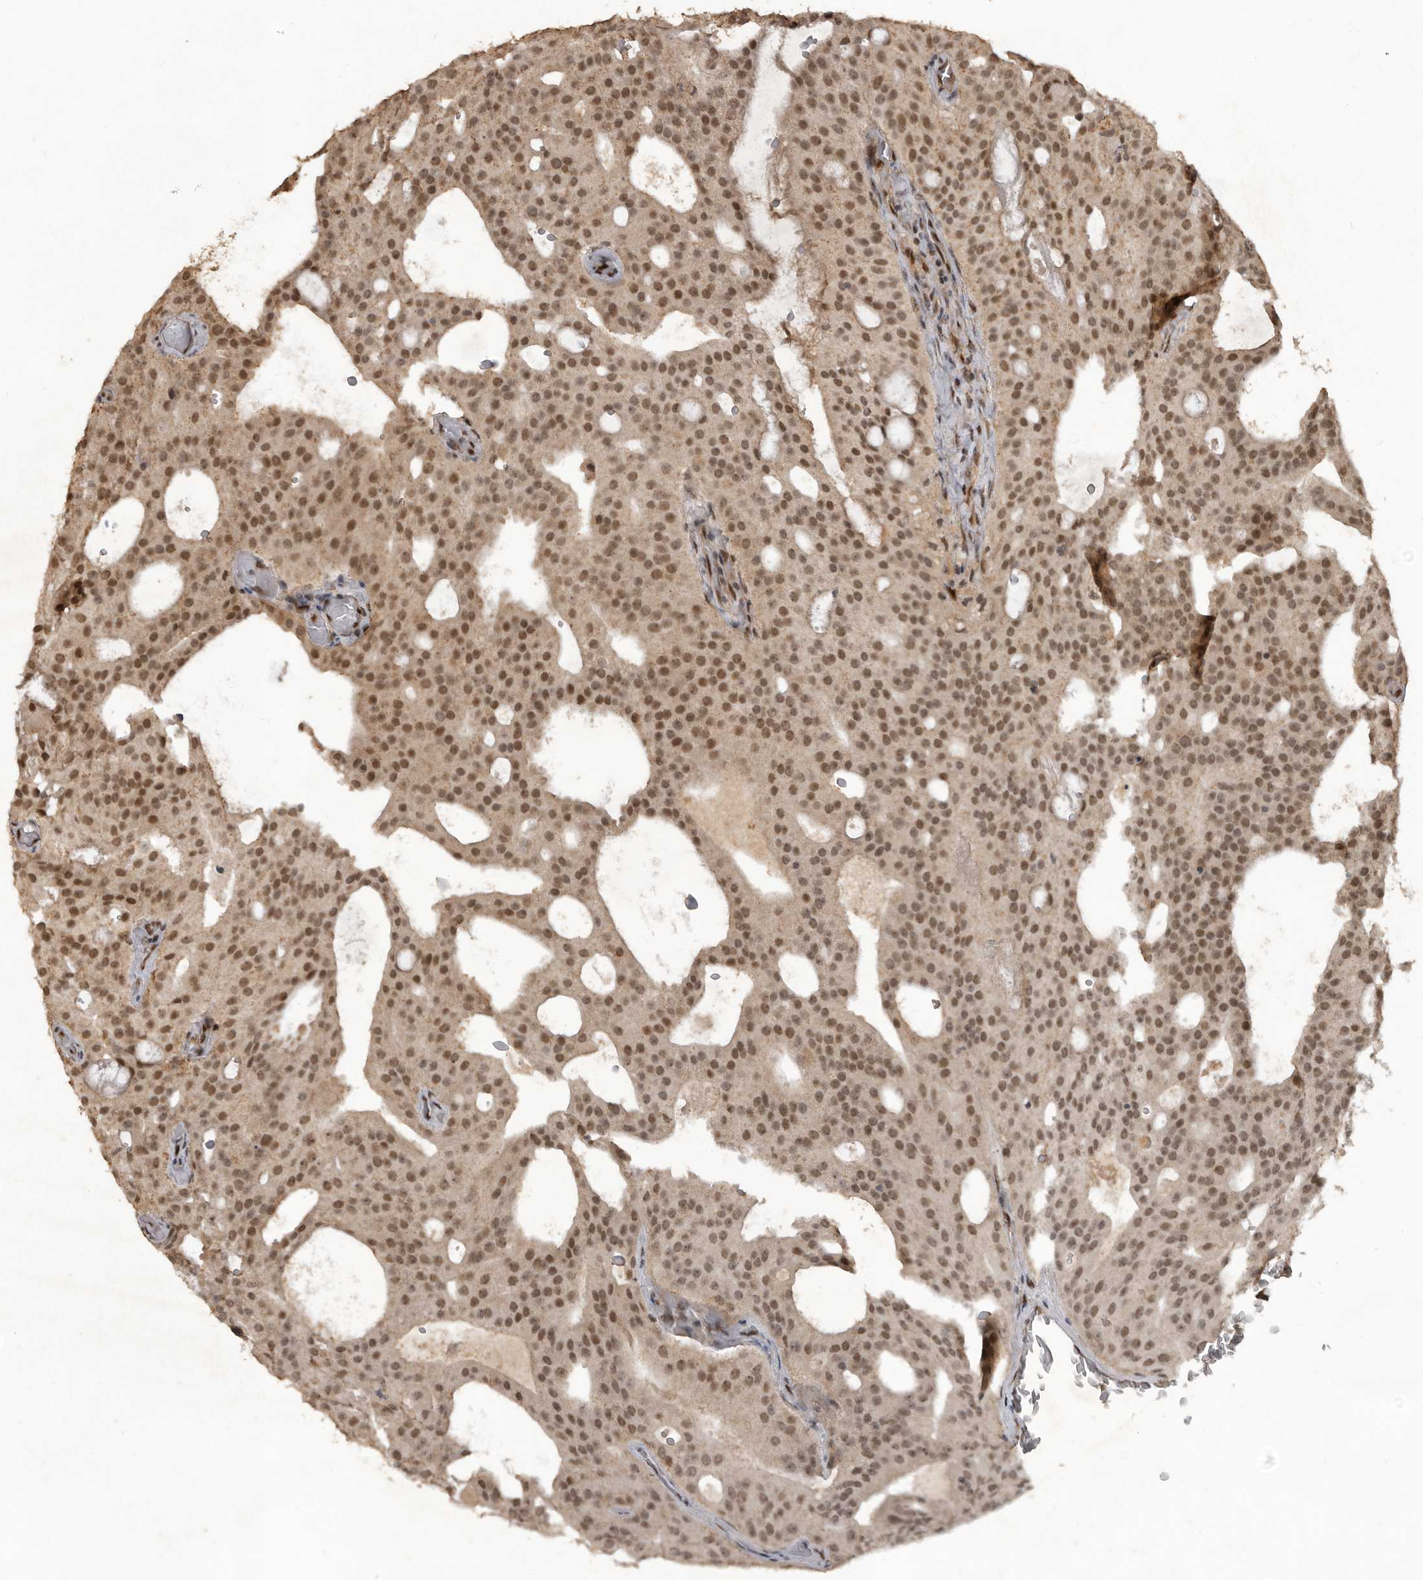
{"staining": {"intensity": "moderate", "quantity": ">75%", "location": "nuclear"}, "tissue": "prostate cancer", "cell_type": "Tumor cells", "image_type": "cancer", "snomed": [{"axis": "morphology", "description": "Adenocarcinoma, Medium grade"}, {"axis": "topography", "description": "Prostate"}], "caption": "The immunohistochemical stain labels moderate nuclear positivity in tumor cells of adenocarcinoma (medium-grade) (prostate) tissue.", "gene": "CDC27", "patient": {"sex": "male", "age": 88}}